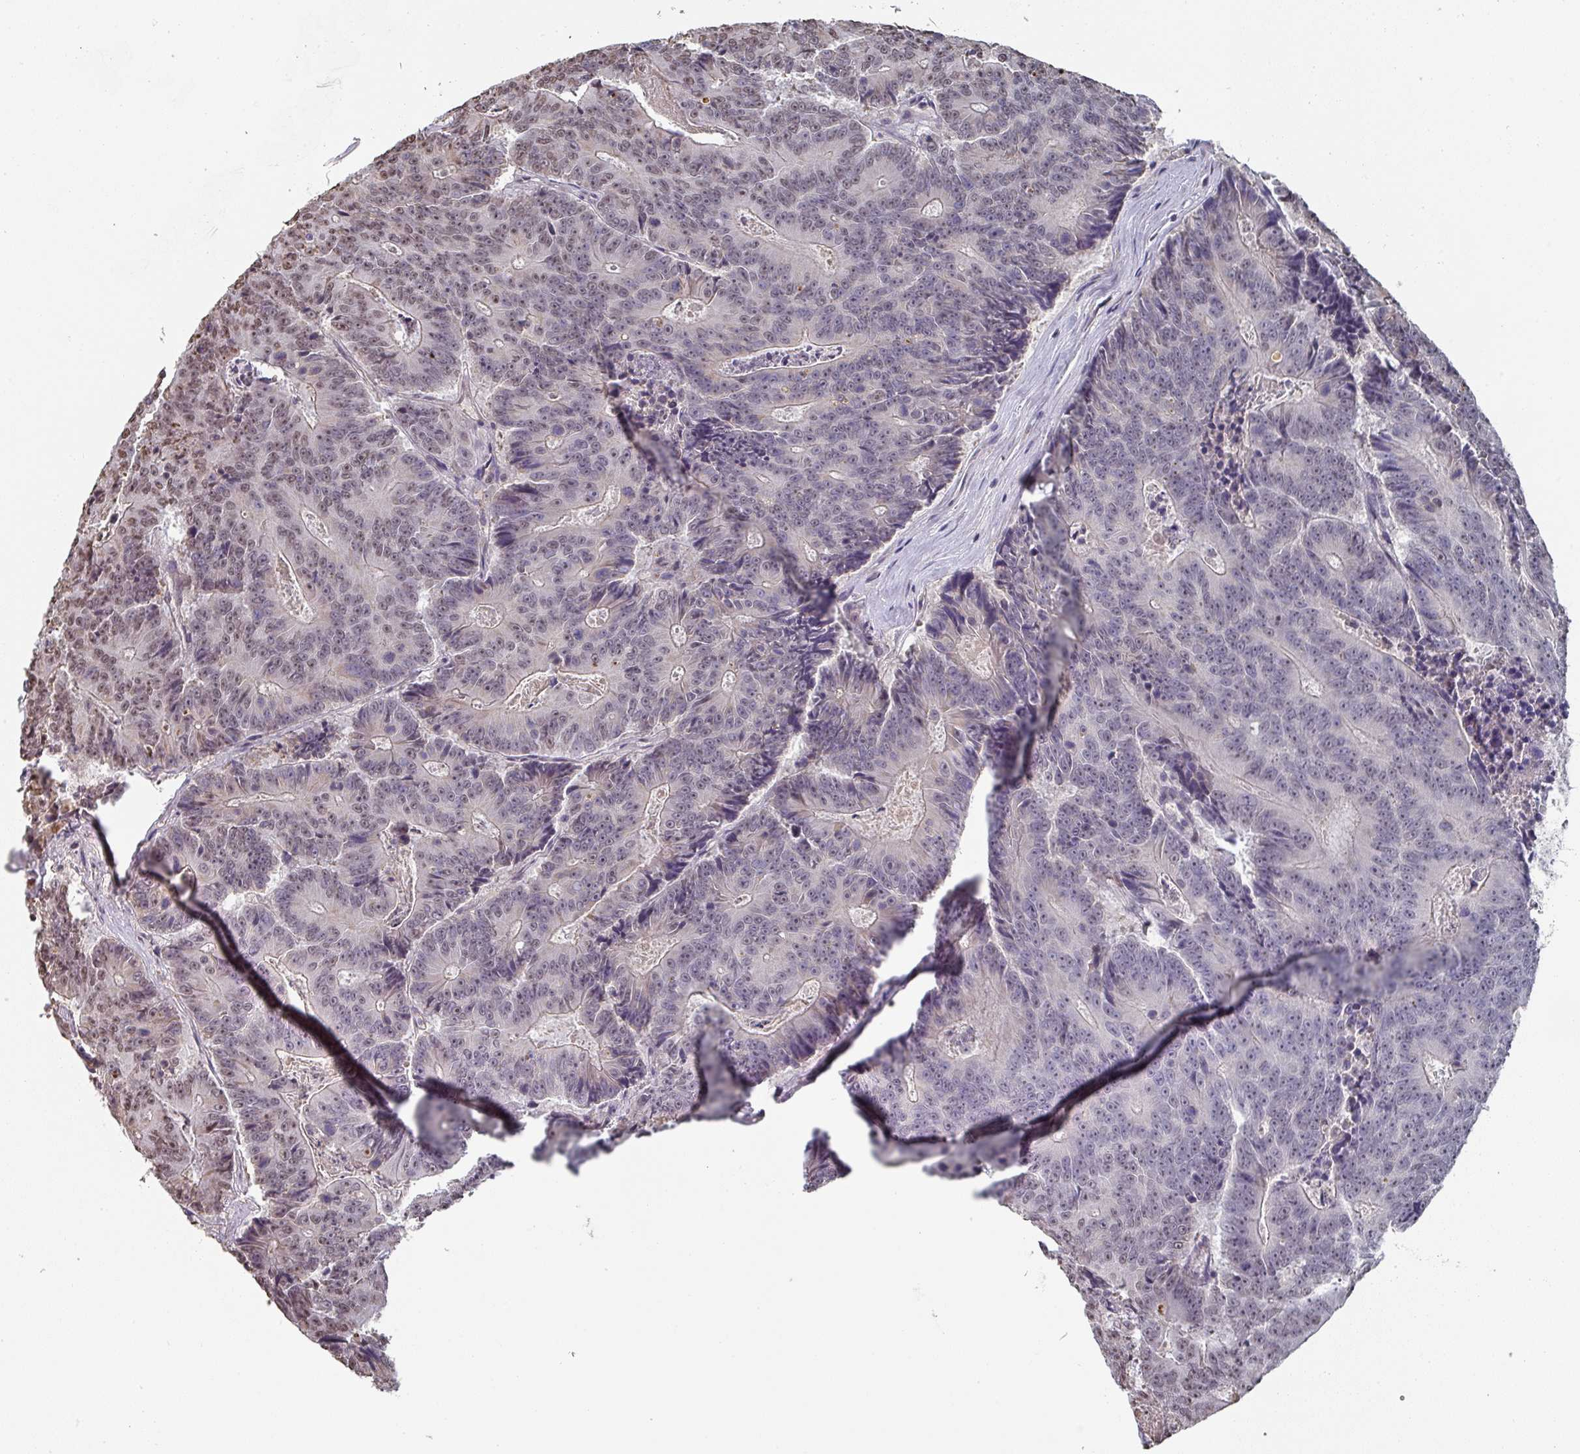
{"staining": {"intensity": "weak", "quantity": "25%-75%", "location": "nuclear"}, "tissue": "colorectal cancer", "cell_type": "Tumor cells", "image_type": "cancer", "snomed": [{"axis": "morphology", "description": "Adenocarcinoma, NOS"}, {"axis": "topography", "description": "Colon"}], "caption": "There is low levels of weak nuclear positivity in tumor cells of adenocarcinoma (colorectal), as demonstrated by immunohistochemical staining (brown color).", "gene": "ZNF654", "patient": {"sex": "male", "age": 83}}